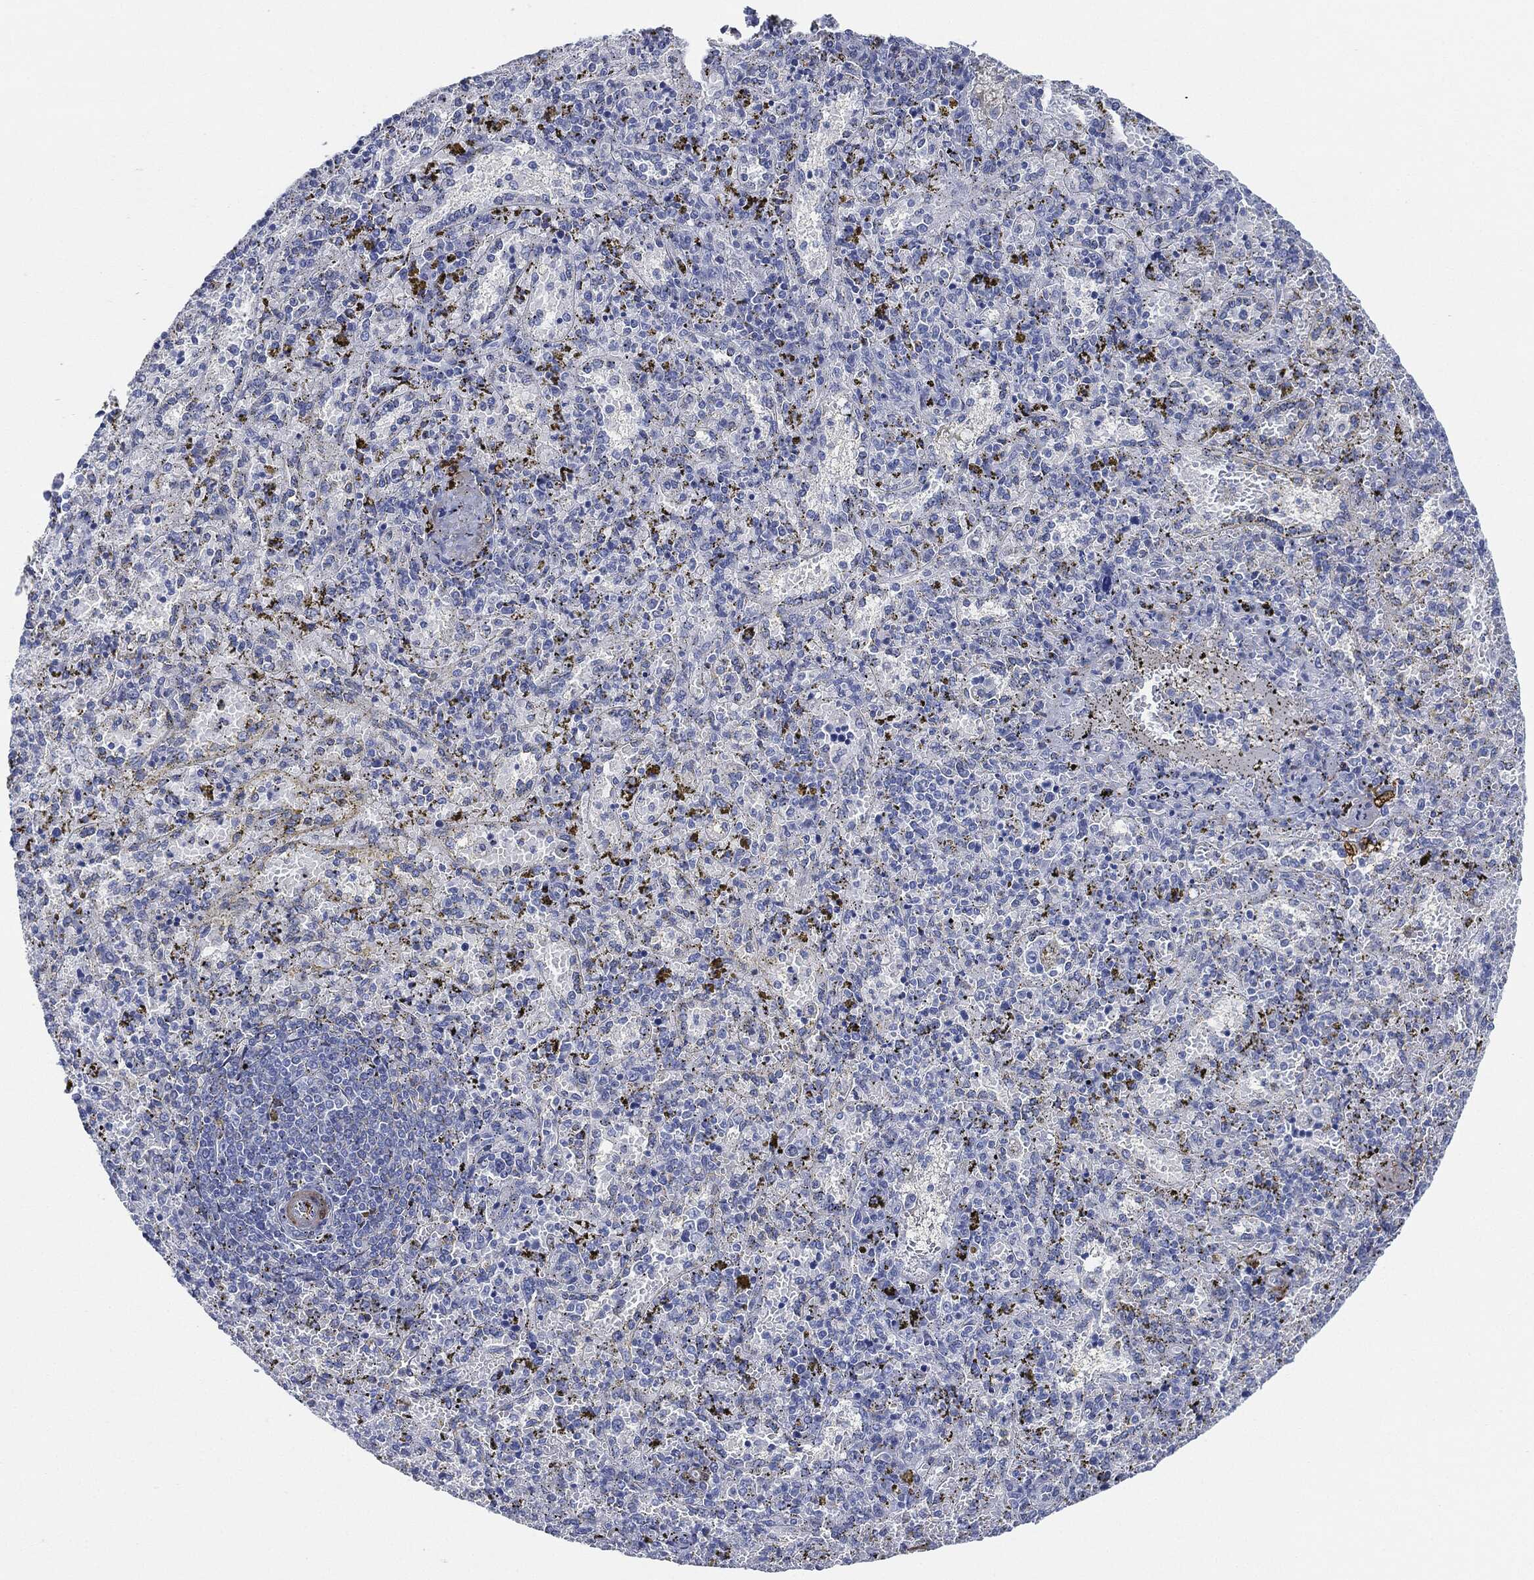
{"staining": {"intensity": "negative", "quantity": "none", "location": "none"}, "tissue": "spleen", "cell_type": "Cells in red pulp", "image_type": "normal", "snomed": [{"axis": "morphology", "description": "Normal tissue, NOS"}, {"axis": "topography", "description": "Spleen"}], "caption": "This micrograph is of unremarkable spleen stained with immunohistochemistry to label a protein in brown with the nuclei are counter-stained blue. There is no positivity in cells in red pulp.", "gene": "TAGLN", "patient": {"sex": "female", "age": 50}}